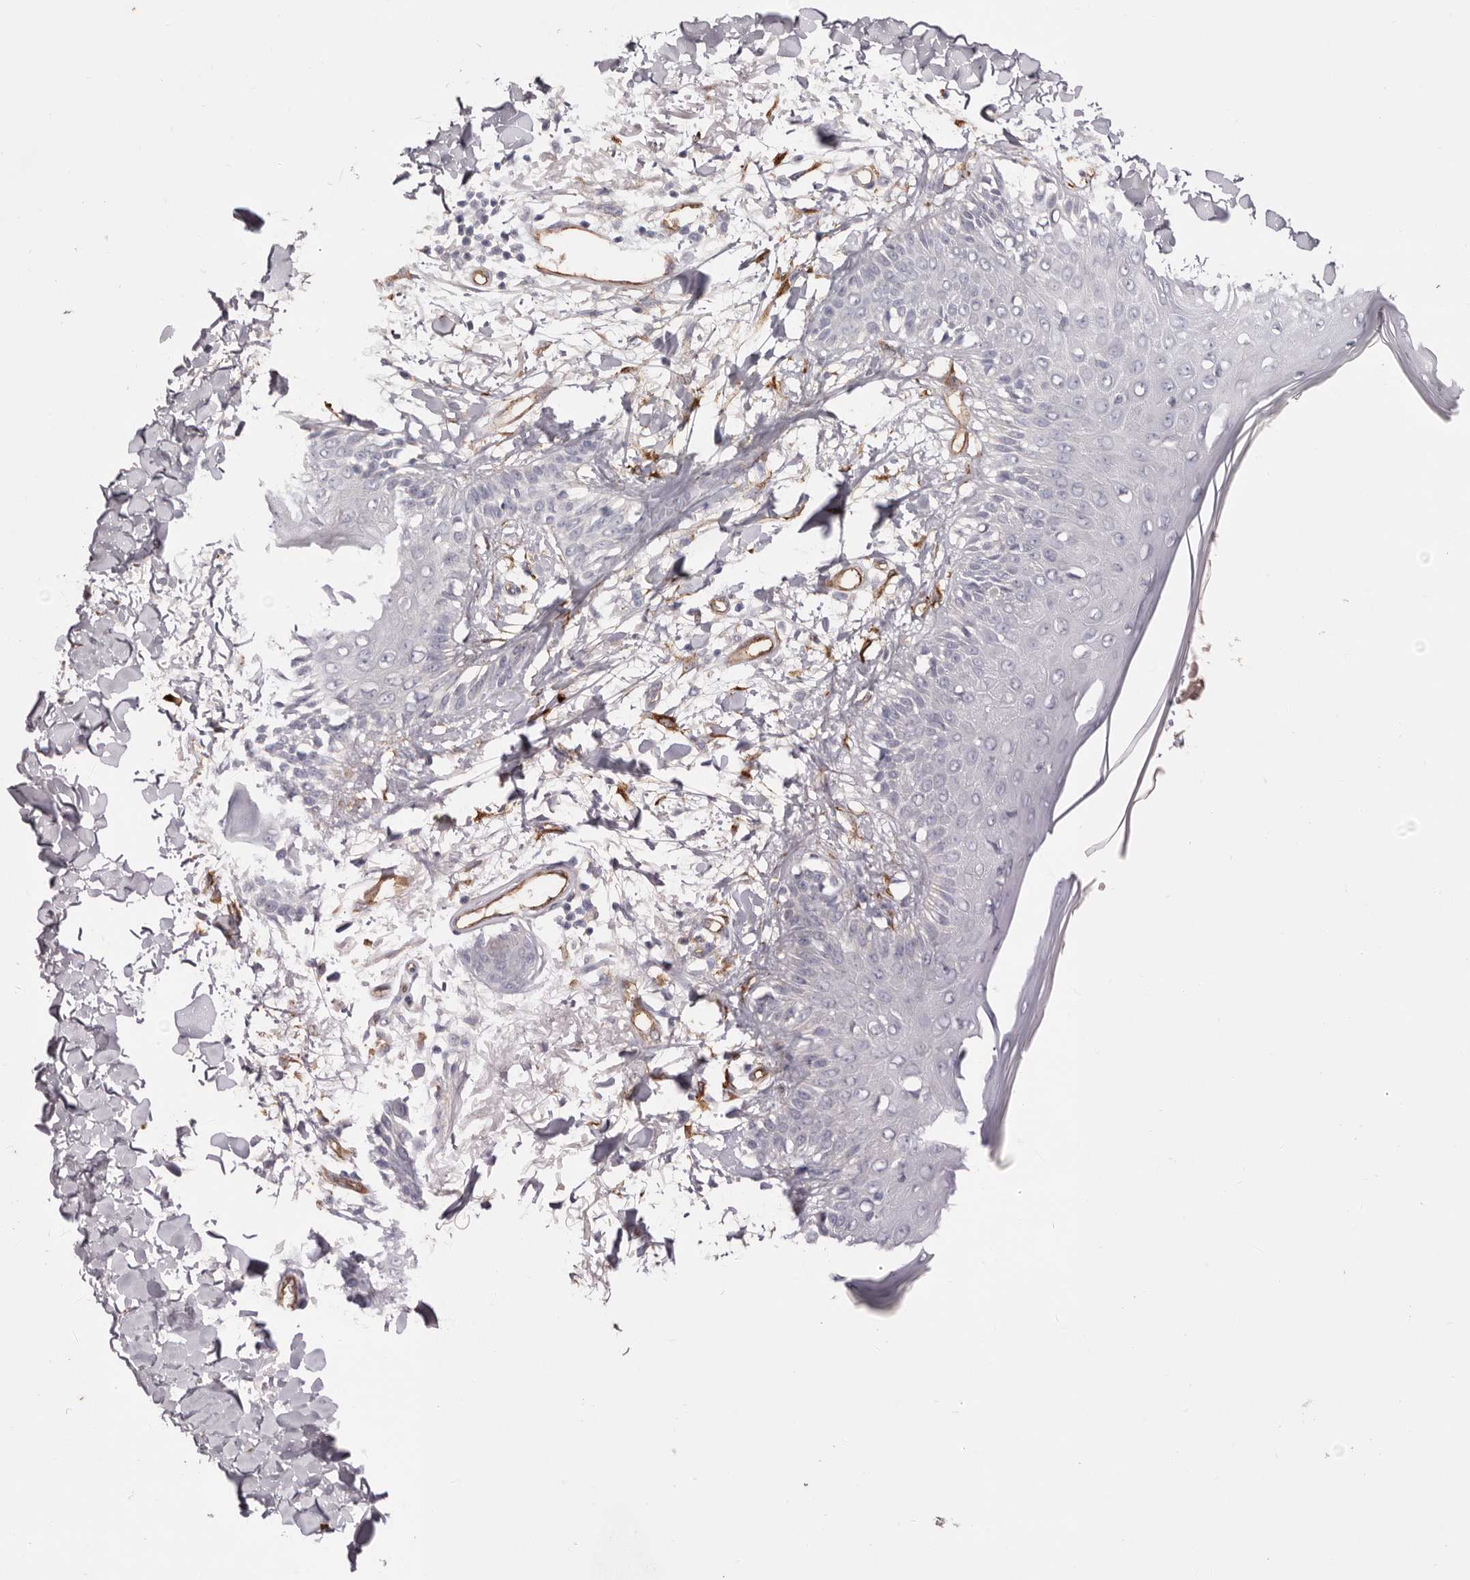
{"staining": {"intensity": "negative", "quantity": "none", "location": "none"}, "tissue": "skin", "cell_type": "Fibroblasts", "image_type": "normal", "snomed": [{"axis": "morphology", "description": "Normal tissue, NOS"}, {"axis": "morphology", "description": "Squamous cell carcinoma, NOS"}, {"axis": "topography", "description": "Skin"}, {"axis": "topography", "description": "Peripheral nerve tissue"}], "caption": "High power microscopy micrograph of an IHC micrograph of unremarkable skin, revealing no significant staining in fibroblasts.", "gene": "LRRC66", "patient": {"sex": "male", "age": 83}}